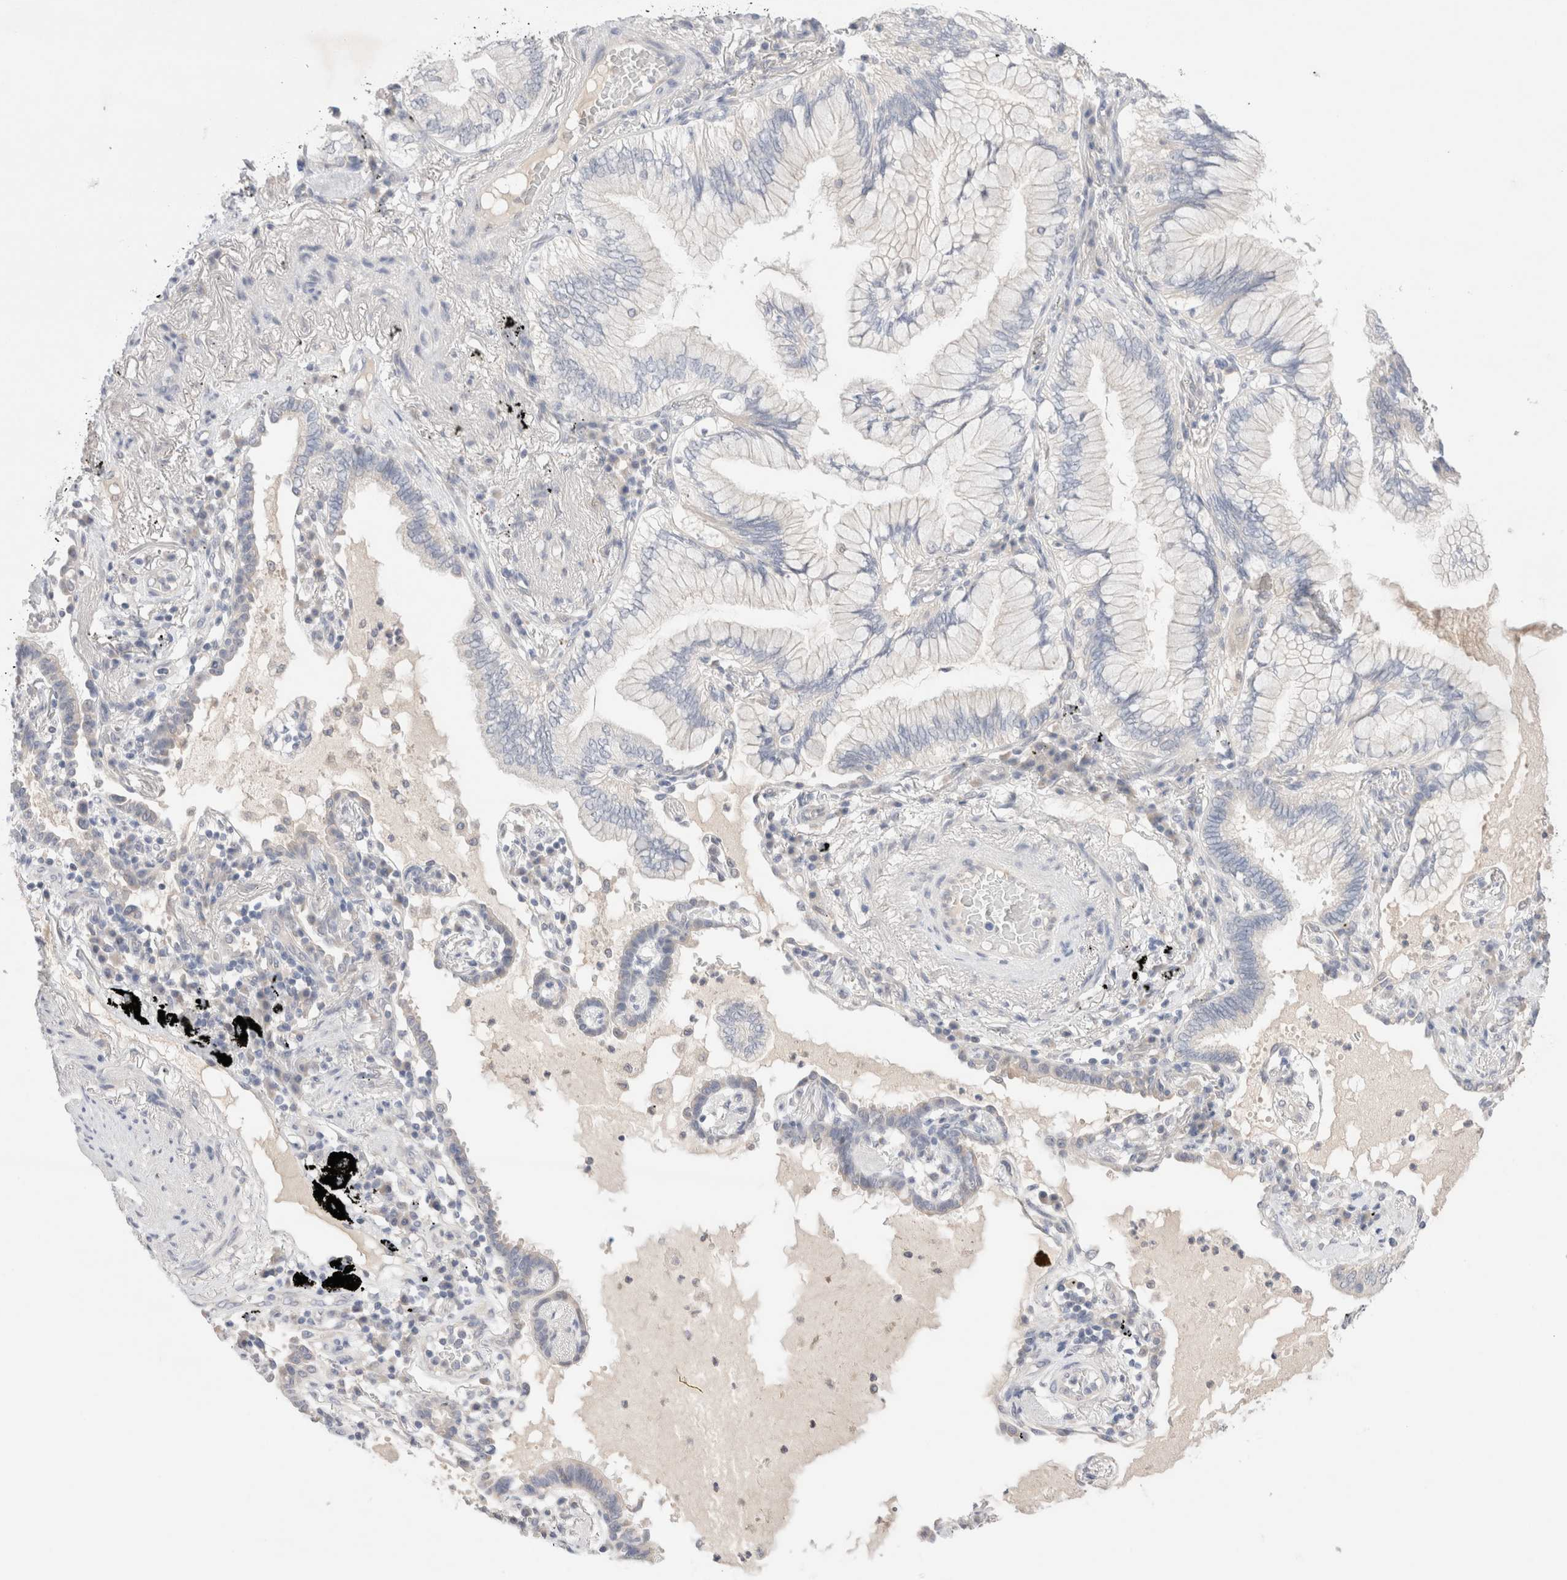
{"staining": {"intensity": "negative", "quantity": "none", "location": "none"}, "tissue": "lung cancer", "cell_type": "Tumor cells", "image_type": "cancer", "snomed": [{"axis": "morphology", "description": "Adenocarcinoma, NOS"}, {"axis": "topography", "description": "Lung"}], "caption": "The micrograph shows no significant staining in tumor cells of lung cancer (adenocarcinoma).", "gene": "SPATA20", "patient": {"sex": "female", "age": 70}}